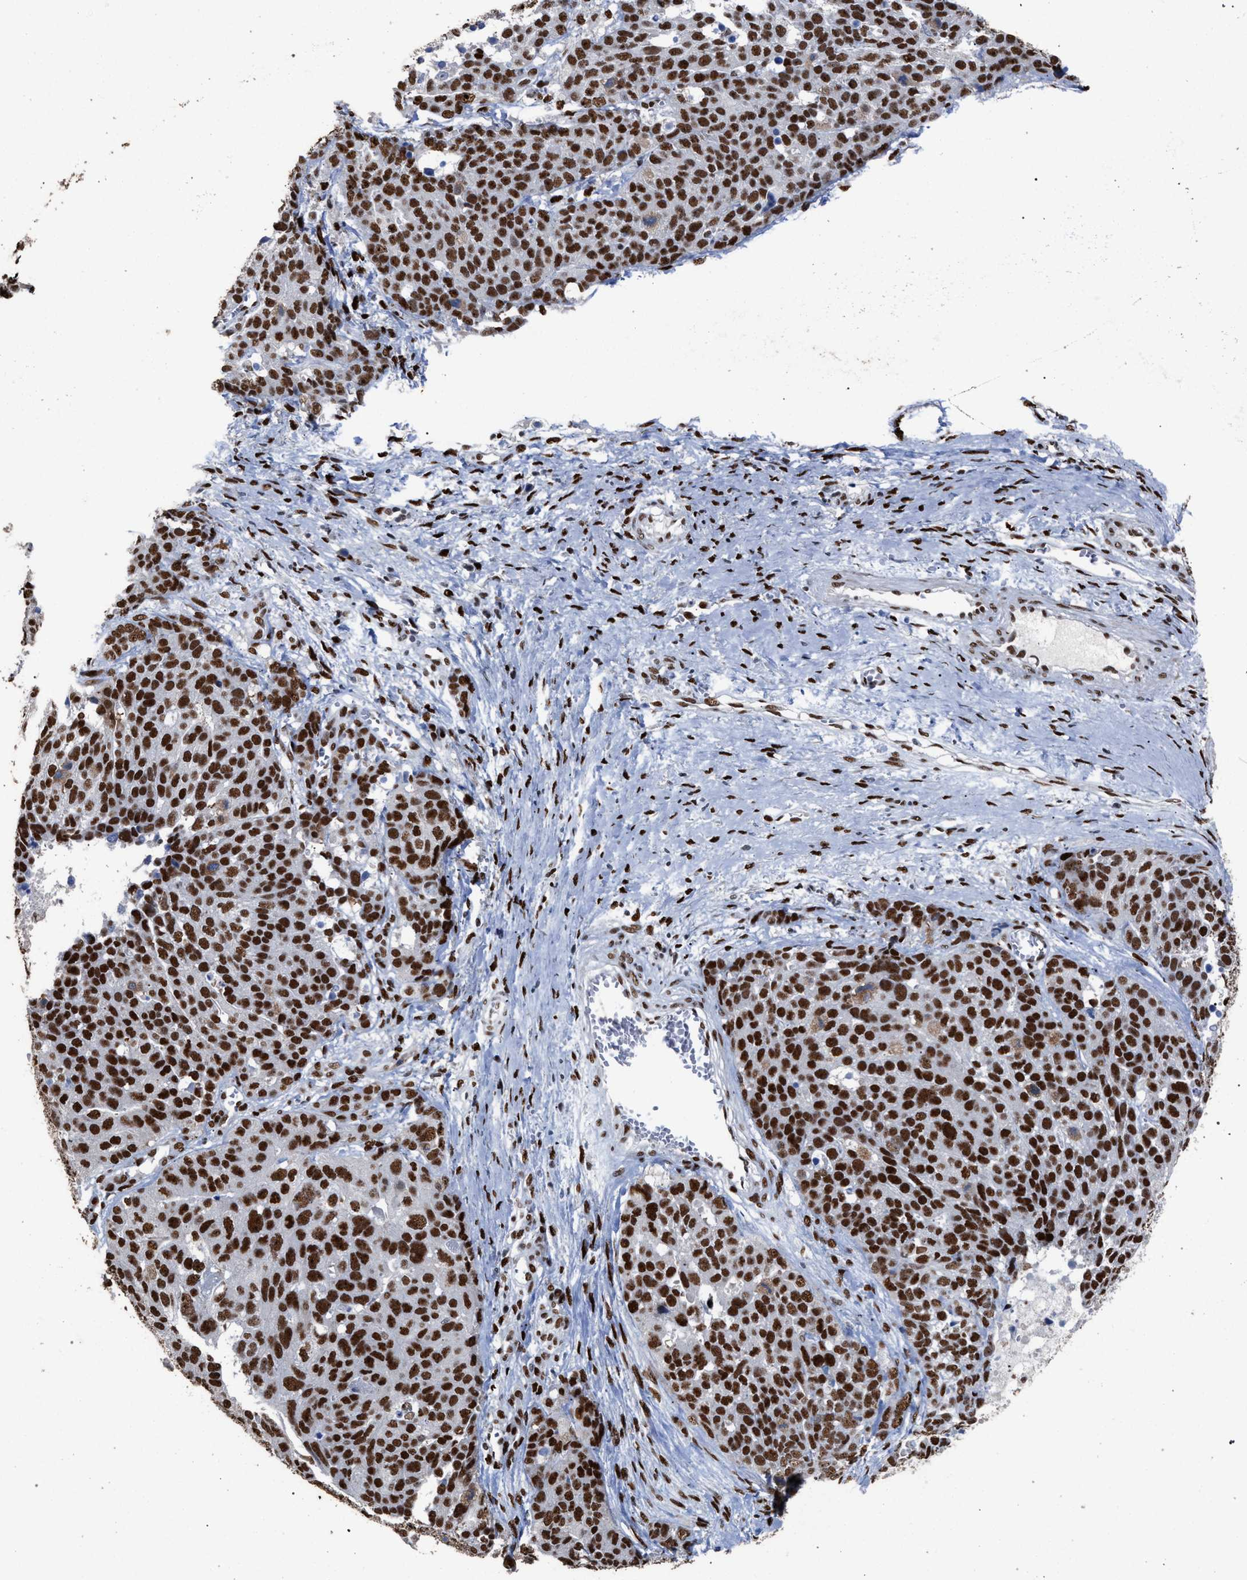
{"staining": {"intensity": "strong", "quantity": ">75%", "location": "nuclear"}, "tissue": "ovarian cancer", "cell_type": "Tumor cells", "image_type": "cancer", "snomed": [{"axis": "morphology", "description": "Cystadenocarcinoma, serous, NOS"}, {"axis": "topography", "description": "Ovary"}], "caption": "Immunohistochemical staining of ovarian serous cystadenocarcinoma displays strong nuclear protein positivity in approximately >75% of tumor cells. The staining was performed using DAB, with brown indicating positive protein expression. Nuclei are stained blue with hematoxylin.", "gene": "TP53BP1", "patient": {"sex": "female", "age": 44}}